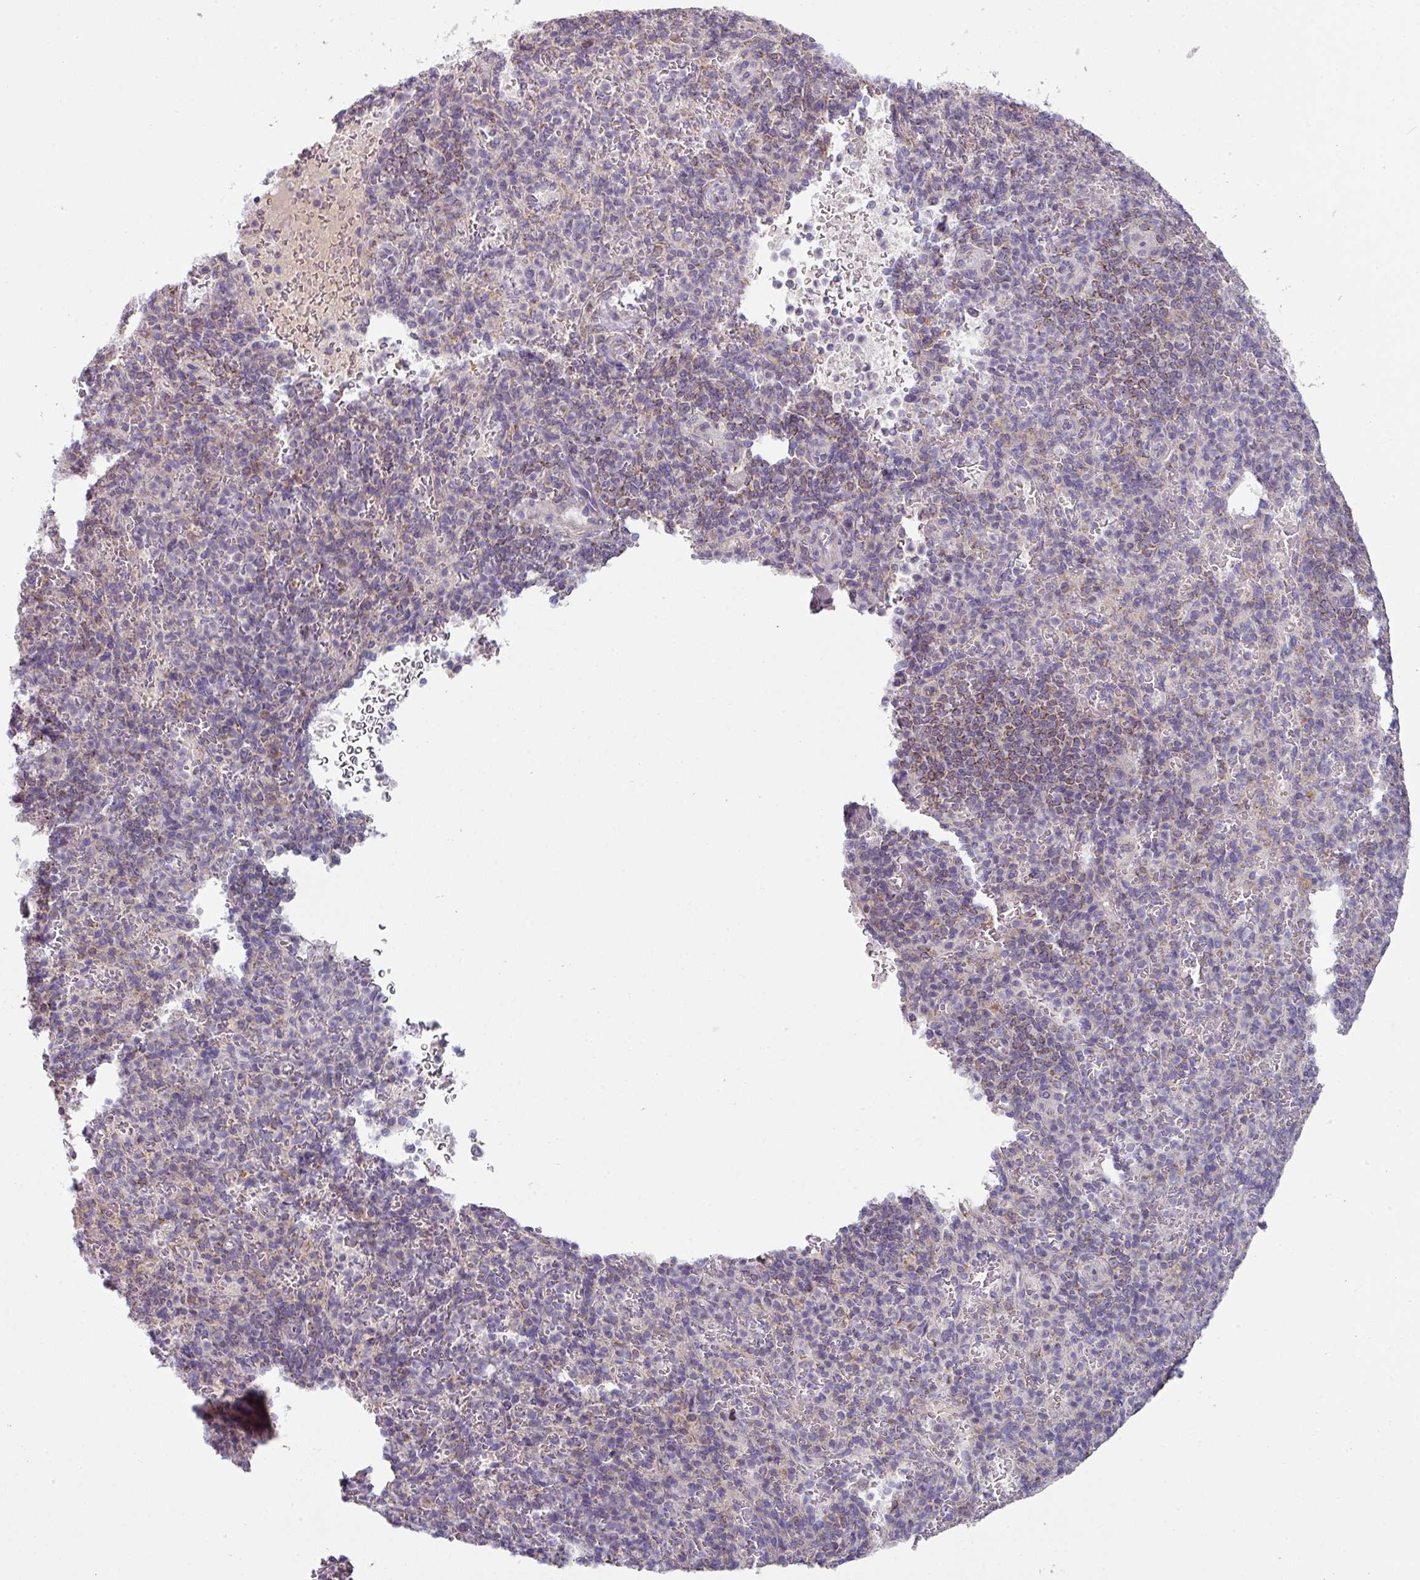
{"staining": {"intensity": "weak", "quantity": "<25%", "location": "cytoplasmic/membranous"}, "tissue": "spleen", "cell_type": "Cells in red pulp", "image_type": "normal", "snomed": [{"axis": "morphology", "description": "Normal tissue, NOS"}, {"axis": "topography", "description": "Spleen"}], "caption": "Immunohistochemistry (IHC) image of unremarkable human spleen stained for a protein (brown), which shows no expression in cells in red pulp. Nuclei are stained in blue.", "gene": "LRRC9", "patient": {"sex": "female", "age": 74}}